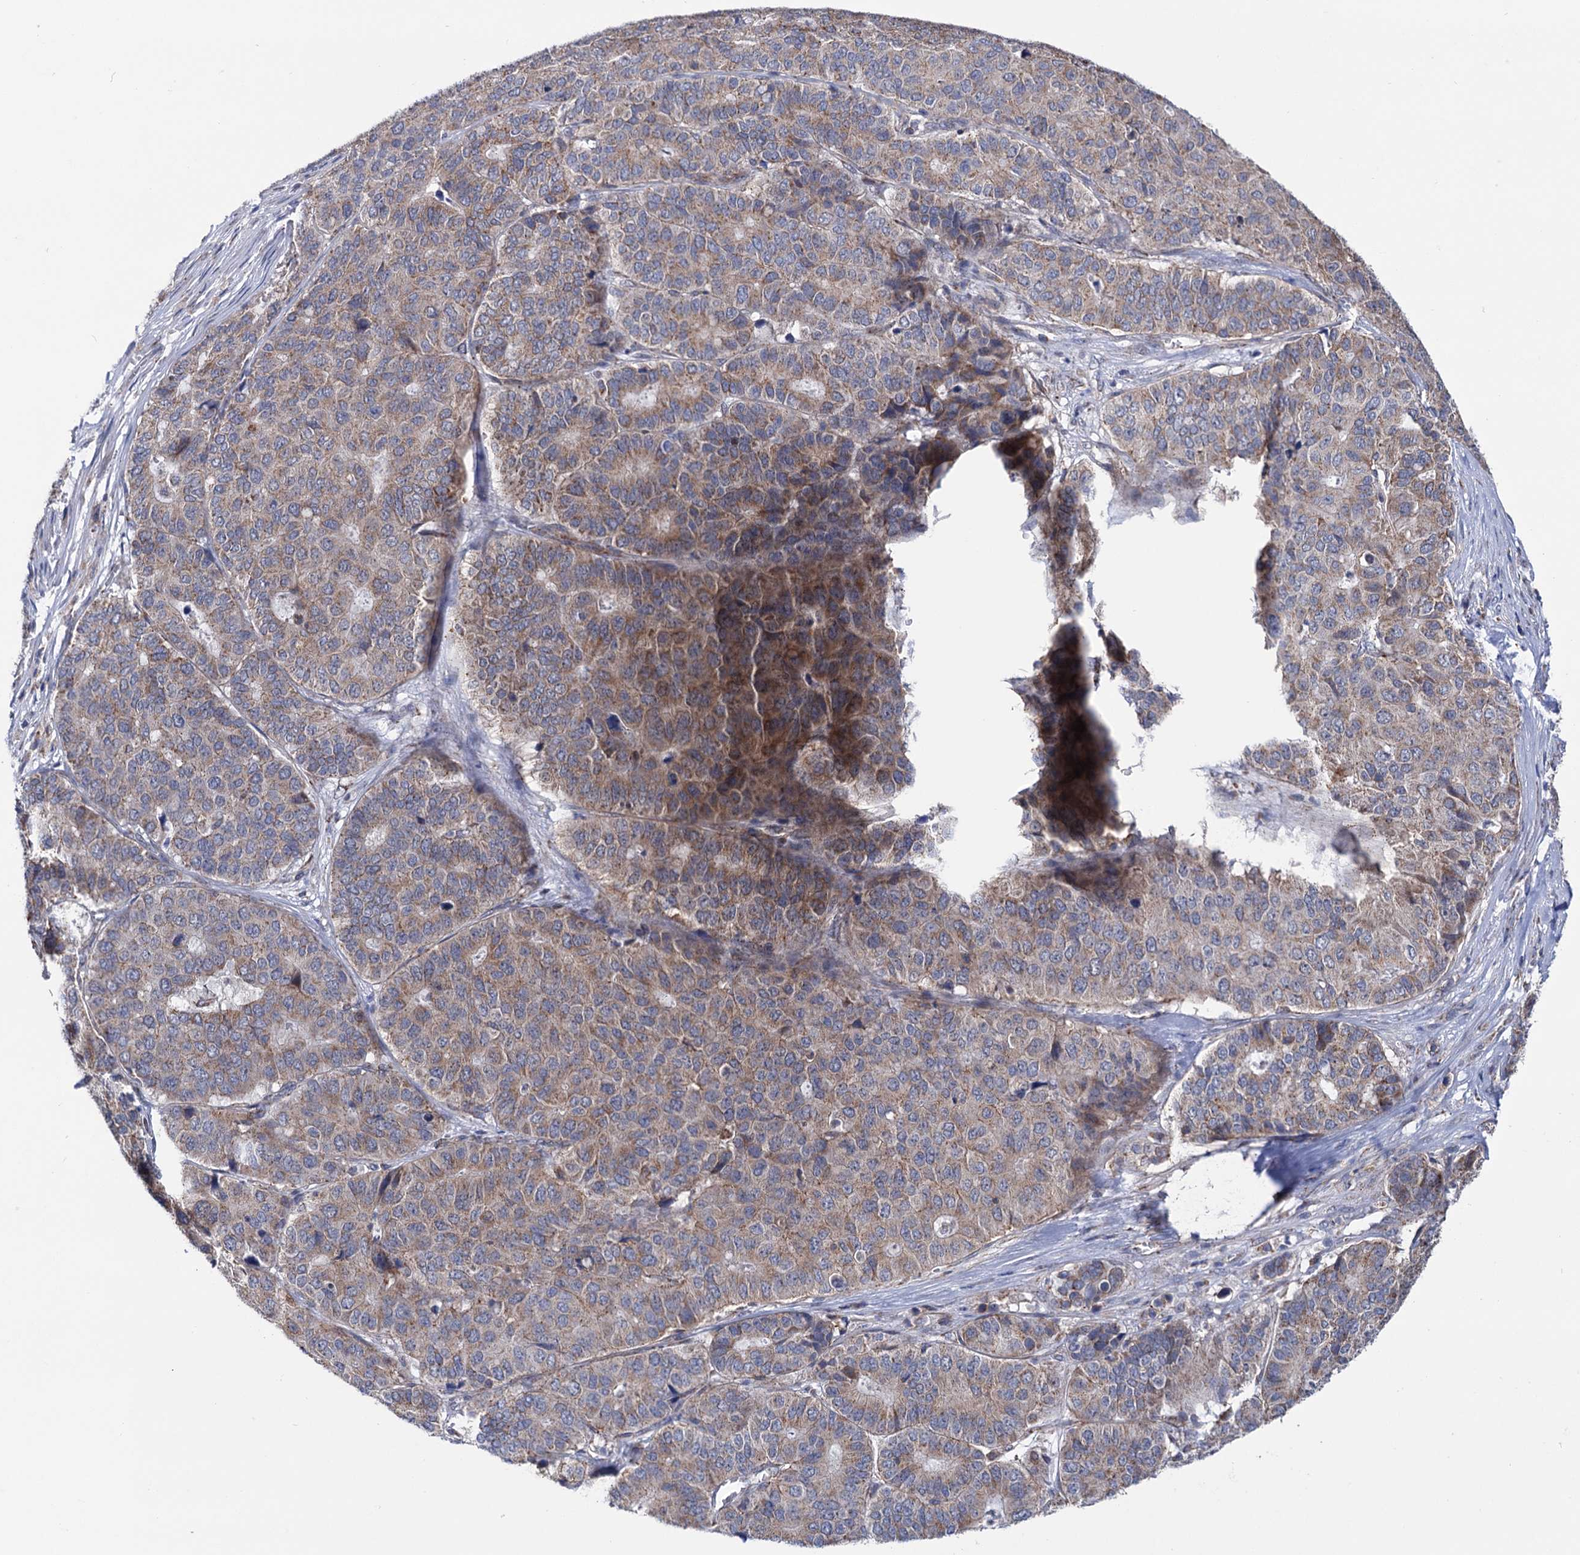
{"staining": {"intensity": "weak", "quantity": ">75%", "location": "cytoplasmic/membranous"}, "tissue": "pancreatic cancer", "cell_type": "Tumor cells", "image_type": "cancer", "snomed": [{"axis": "morphology", "description": "Adenocarcinoma, NOS"}, {"axis": "topography", "description": "Pancreas"}], "caption": "Immunohistochemistry (IHC) photomicrograph of adenocarcinoma (pancreatic) stained for a protein (brown), which reveals low levels of weak cytoplasmic/membranous expression in approximately >75% of tumor cells.", "gene": "SUCLA2", "patient": {"sex": "male", "age": 50}}